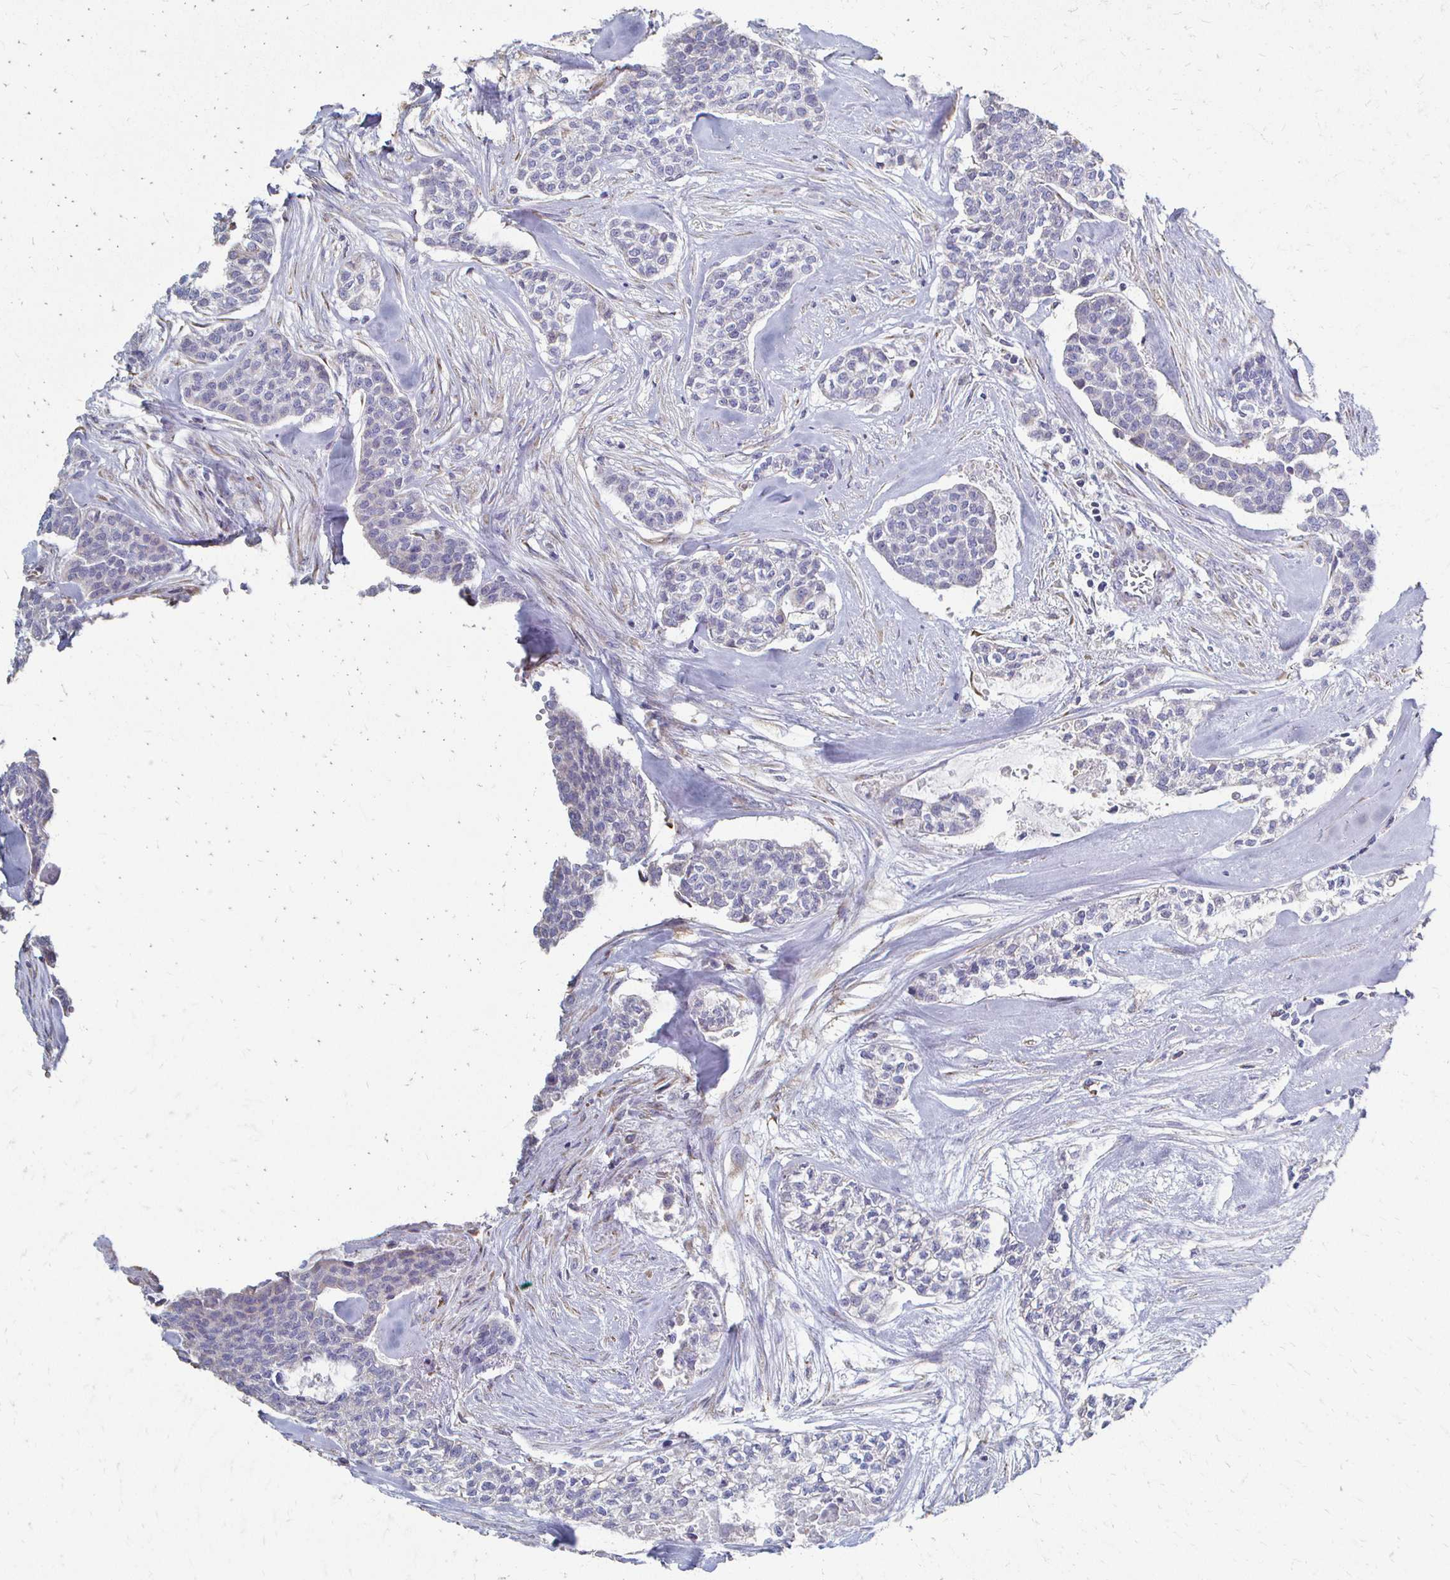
{"staining": {"intensity": "negative", "quantity": "none", "location": "none"}, "tissue": "head and neck cancer", "cell_type": "Tumor cells", "image_type": "cancer", "snomed": [{"axis": "morphology", "description": "Adenocarcinoma, NOS"}, {"axis": "topography", "description": "Head-Neck"}], "caption": "Human head and neck adenocarcinoma stained for a protein using IHC reveals no staining in tumor cells.", "gene": "ATP1A3", "patient": {"sex": "male", "age": 81}}